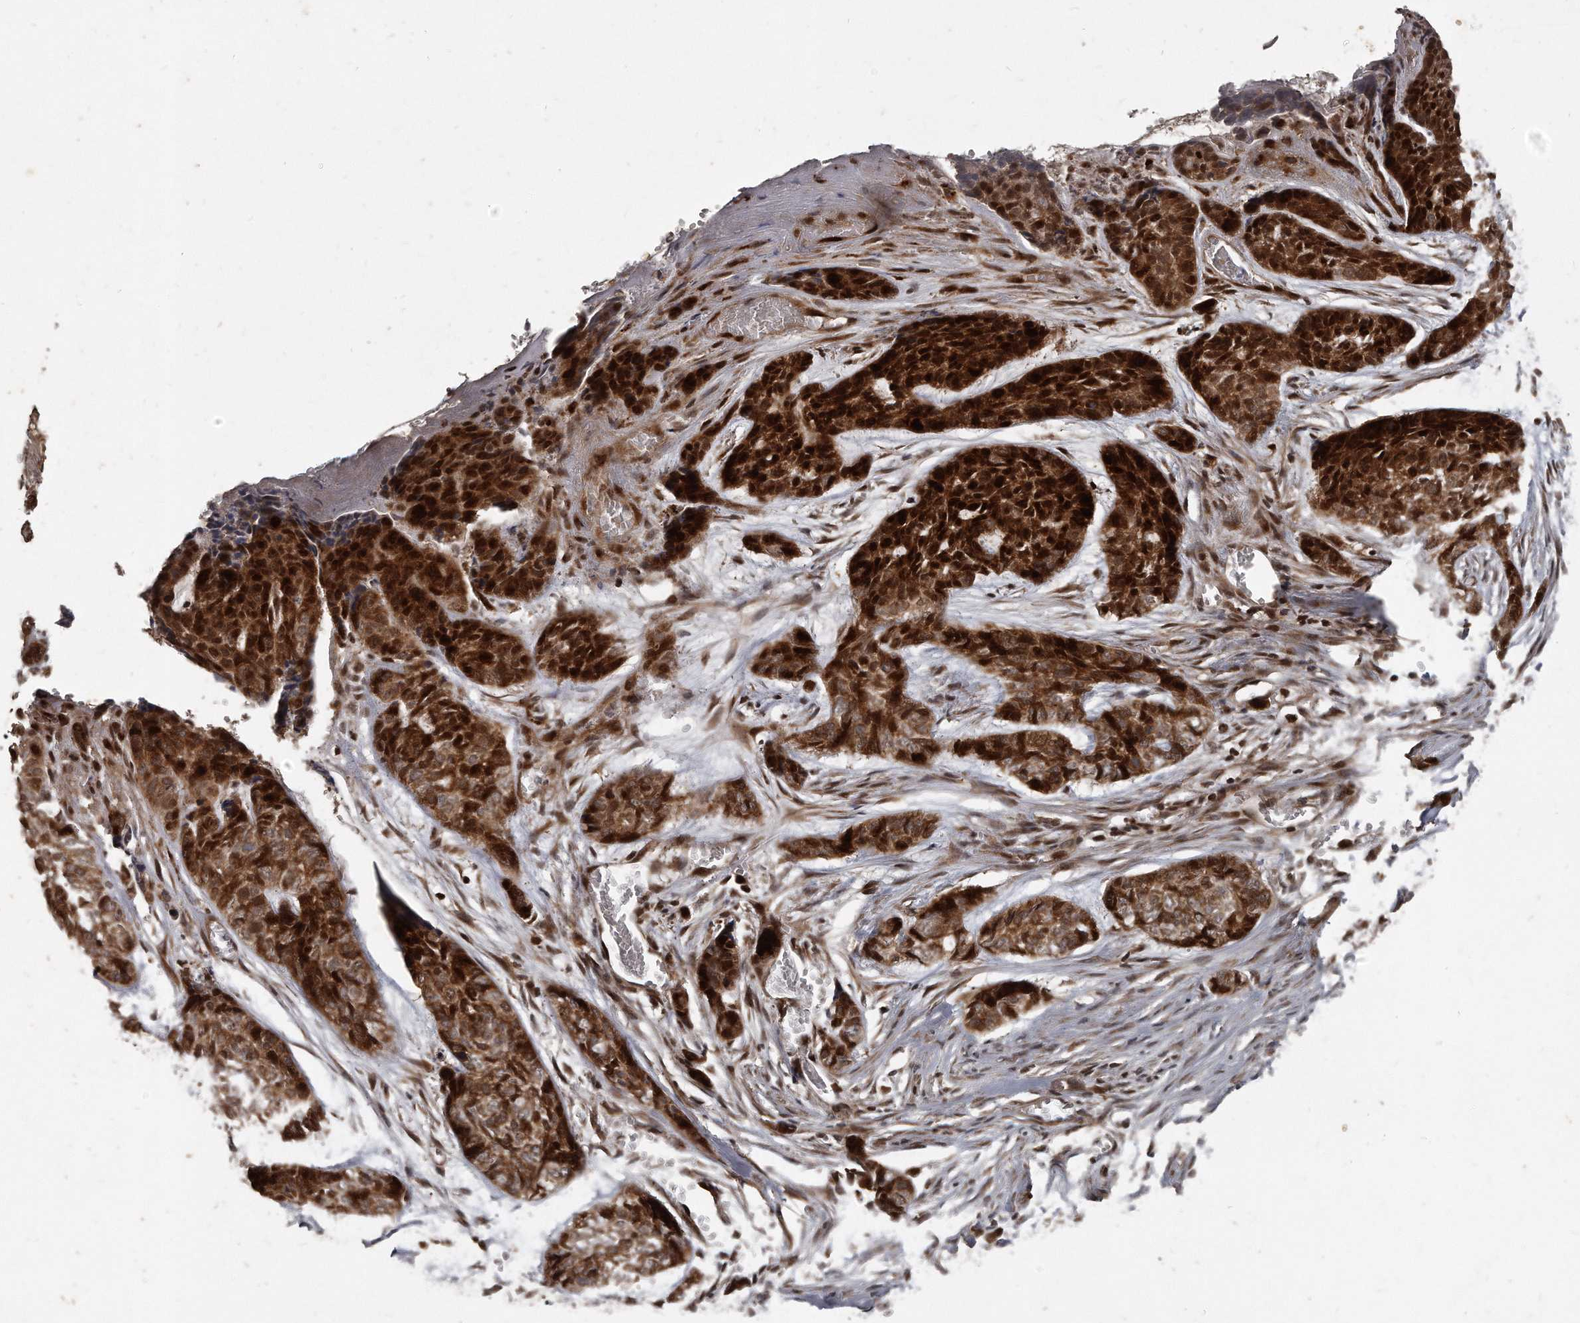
{"staining": {"intensity": "strong", "quantity": ">75%", "location": "cytoplasmic/membranous,nuclear"}, "tissue": "skin cancer", "cell_type": "Tumor cells", "image_type": "cancer", "snomed": [{"axis": "morphology", "description": "Basal cell carcinoma"}, {"axis": "topography", "description": "Skin"}], "caption": "Basal cell carcinoma (skin) was stained to show a protein in brown. There is high levels of strong cytoplasmic/membranous and nuclear positivity in about >75% of tumor cells.", "gene": "GCH1", "patient": {"sex": "female", "age": 64}}